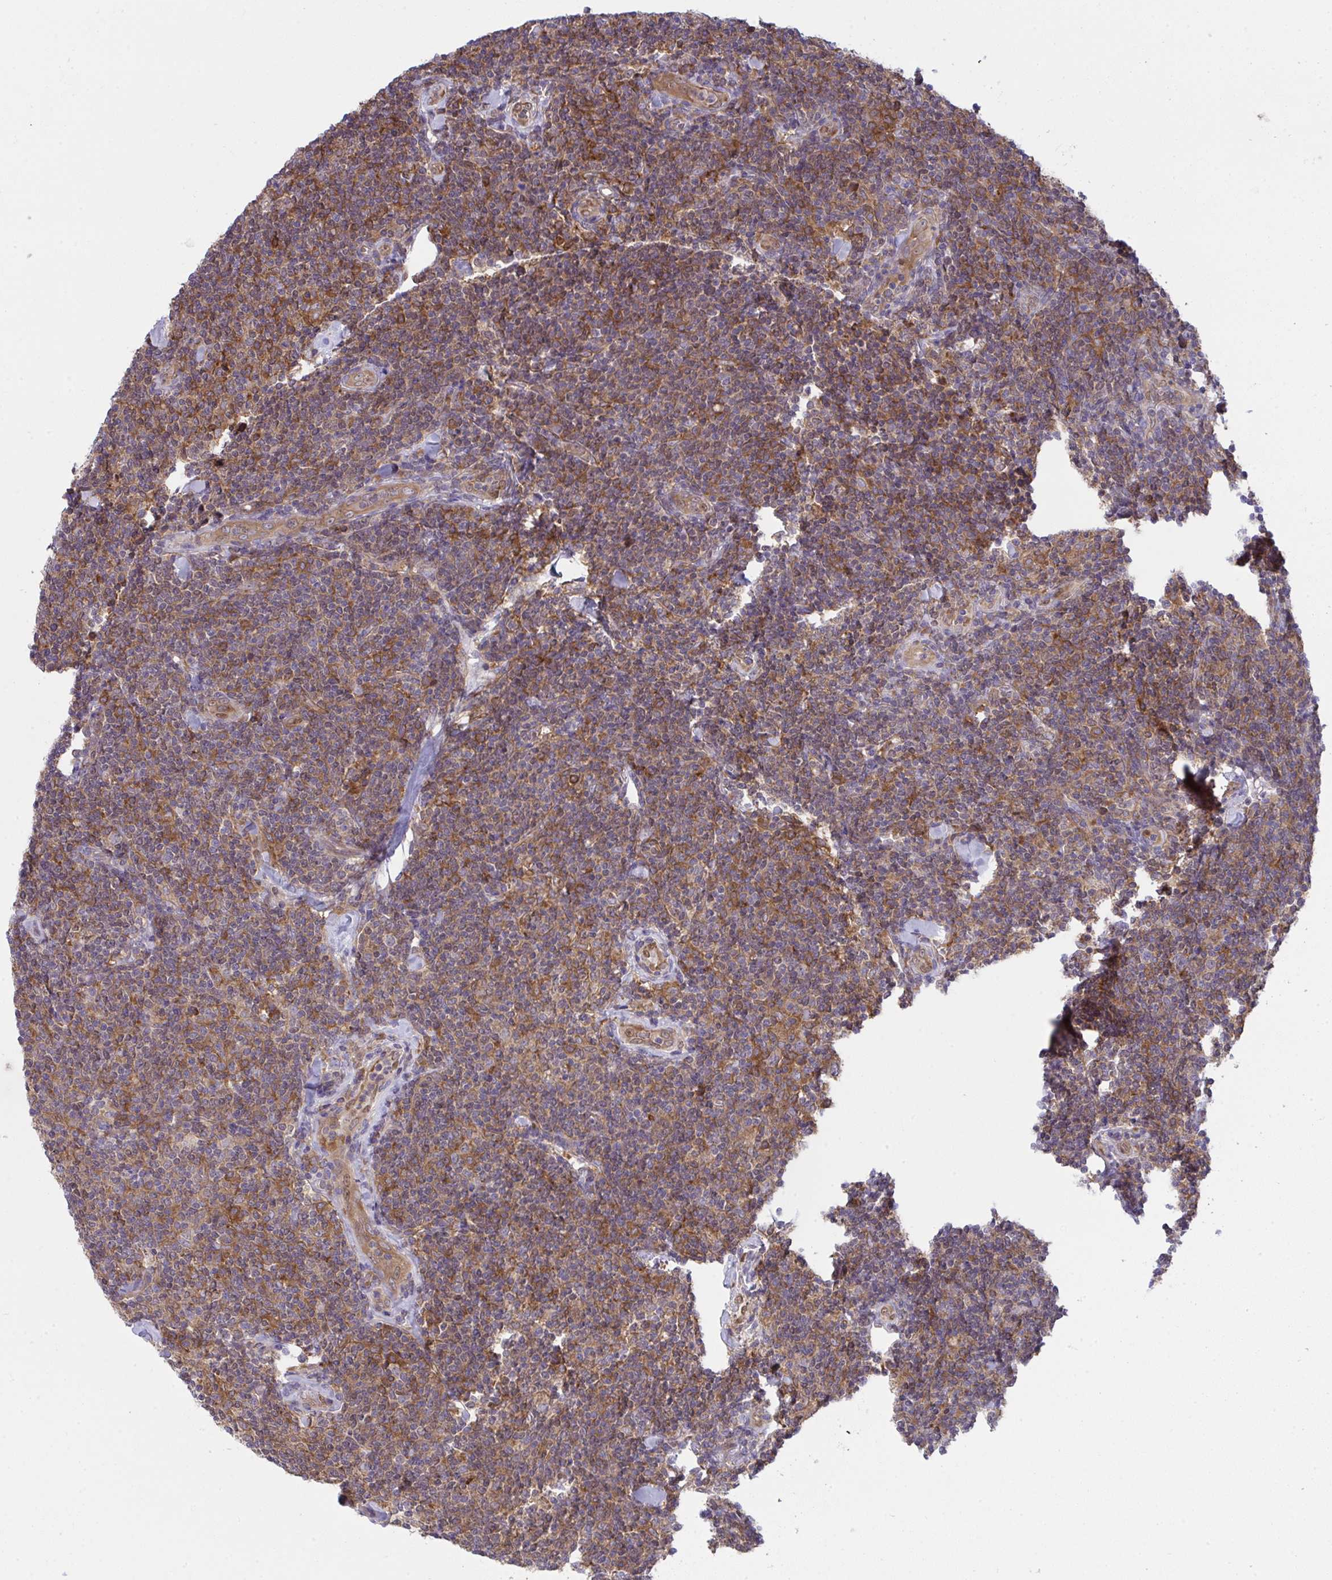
{"staining": {"intensity": "moderate", "quantity": ">75%", "location": "cytoplasmic/membranous"}, "tissue": "lymphoma", "cell_type": "Tumor cells", "image_type": "cancer", "snomed": [{"axis": "morphology", "description": "Malignant lymphoma, non-Hodgkin's type, Low grade"}, {"axis": "topography", "description": "Lymph node"}], "caption": "DAB (3,3'-diaminobenzidine) immunohistochemical staining of human low-grade malignant lymphoma, non-Hodgkin's type displays moderate cytoplasmic/membranous protein expression in about >75% of tumor cells.", "gene": "ALDH16A1", "patient": {"sex": "female", "age": 56}}